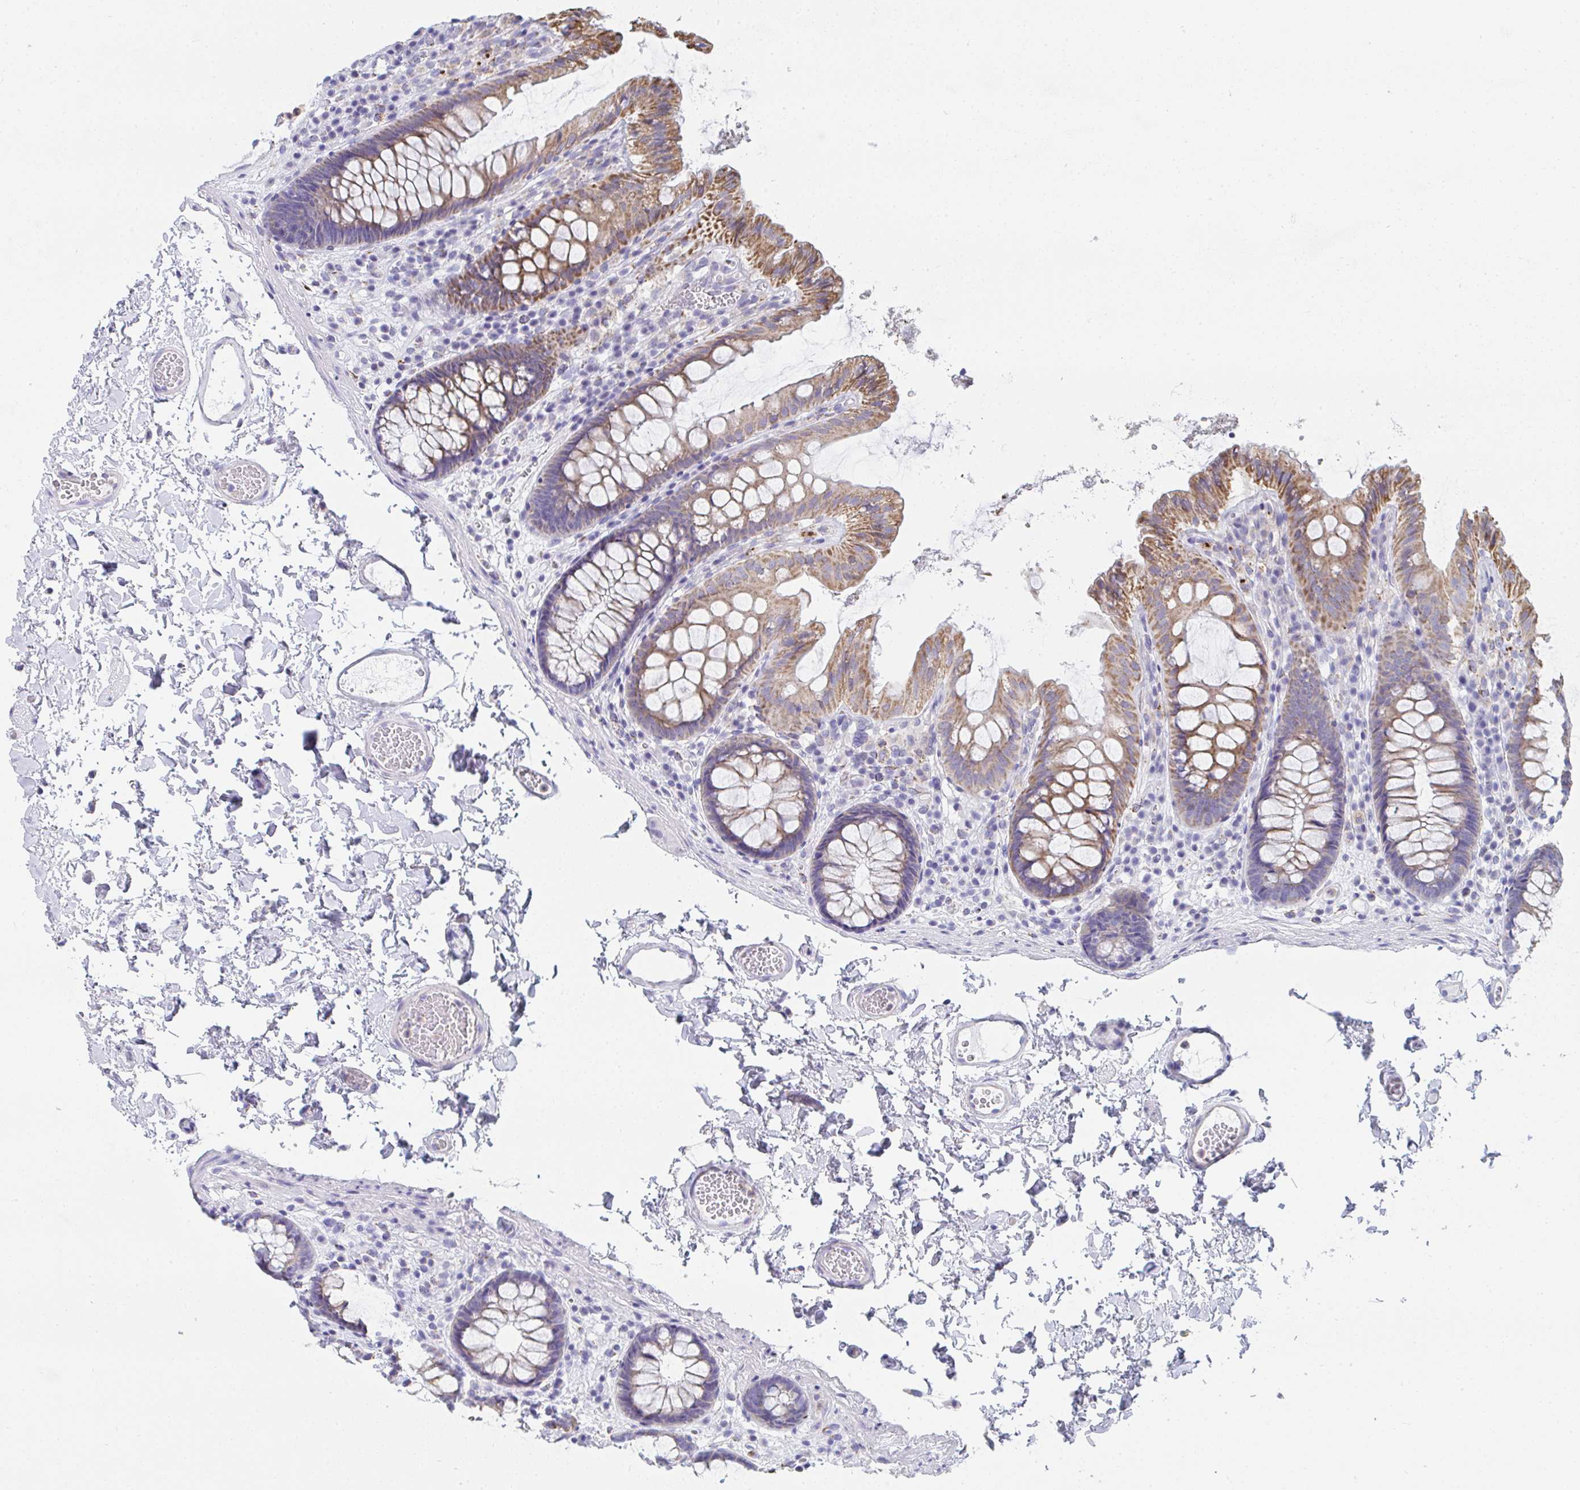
{"staining": {"intensity": "negative", "quantity": "none", "location": "none"}, "tissue": "colon", "cell_type": "Endothelial cells", "image_type": "normal", "snomed": [{"axis": "morphology", "description": "Normal tissue, NOS"}, {"axis": "topography", "description": "Colon"}, {"axis": "topography", "description": "Peripheral nerve tissue"}], "caption": "A photomicrograph of colon stained for a protein exhibits no brown staining in endothelial cells. (Immunohistochemistry, brightfield microscopy, high magnification).", "gene": "MGAM2", "patient": {"sex": "male", "age": 84}}